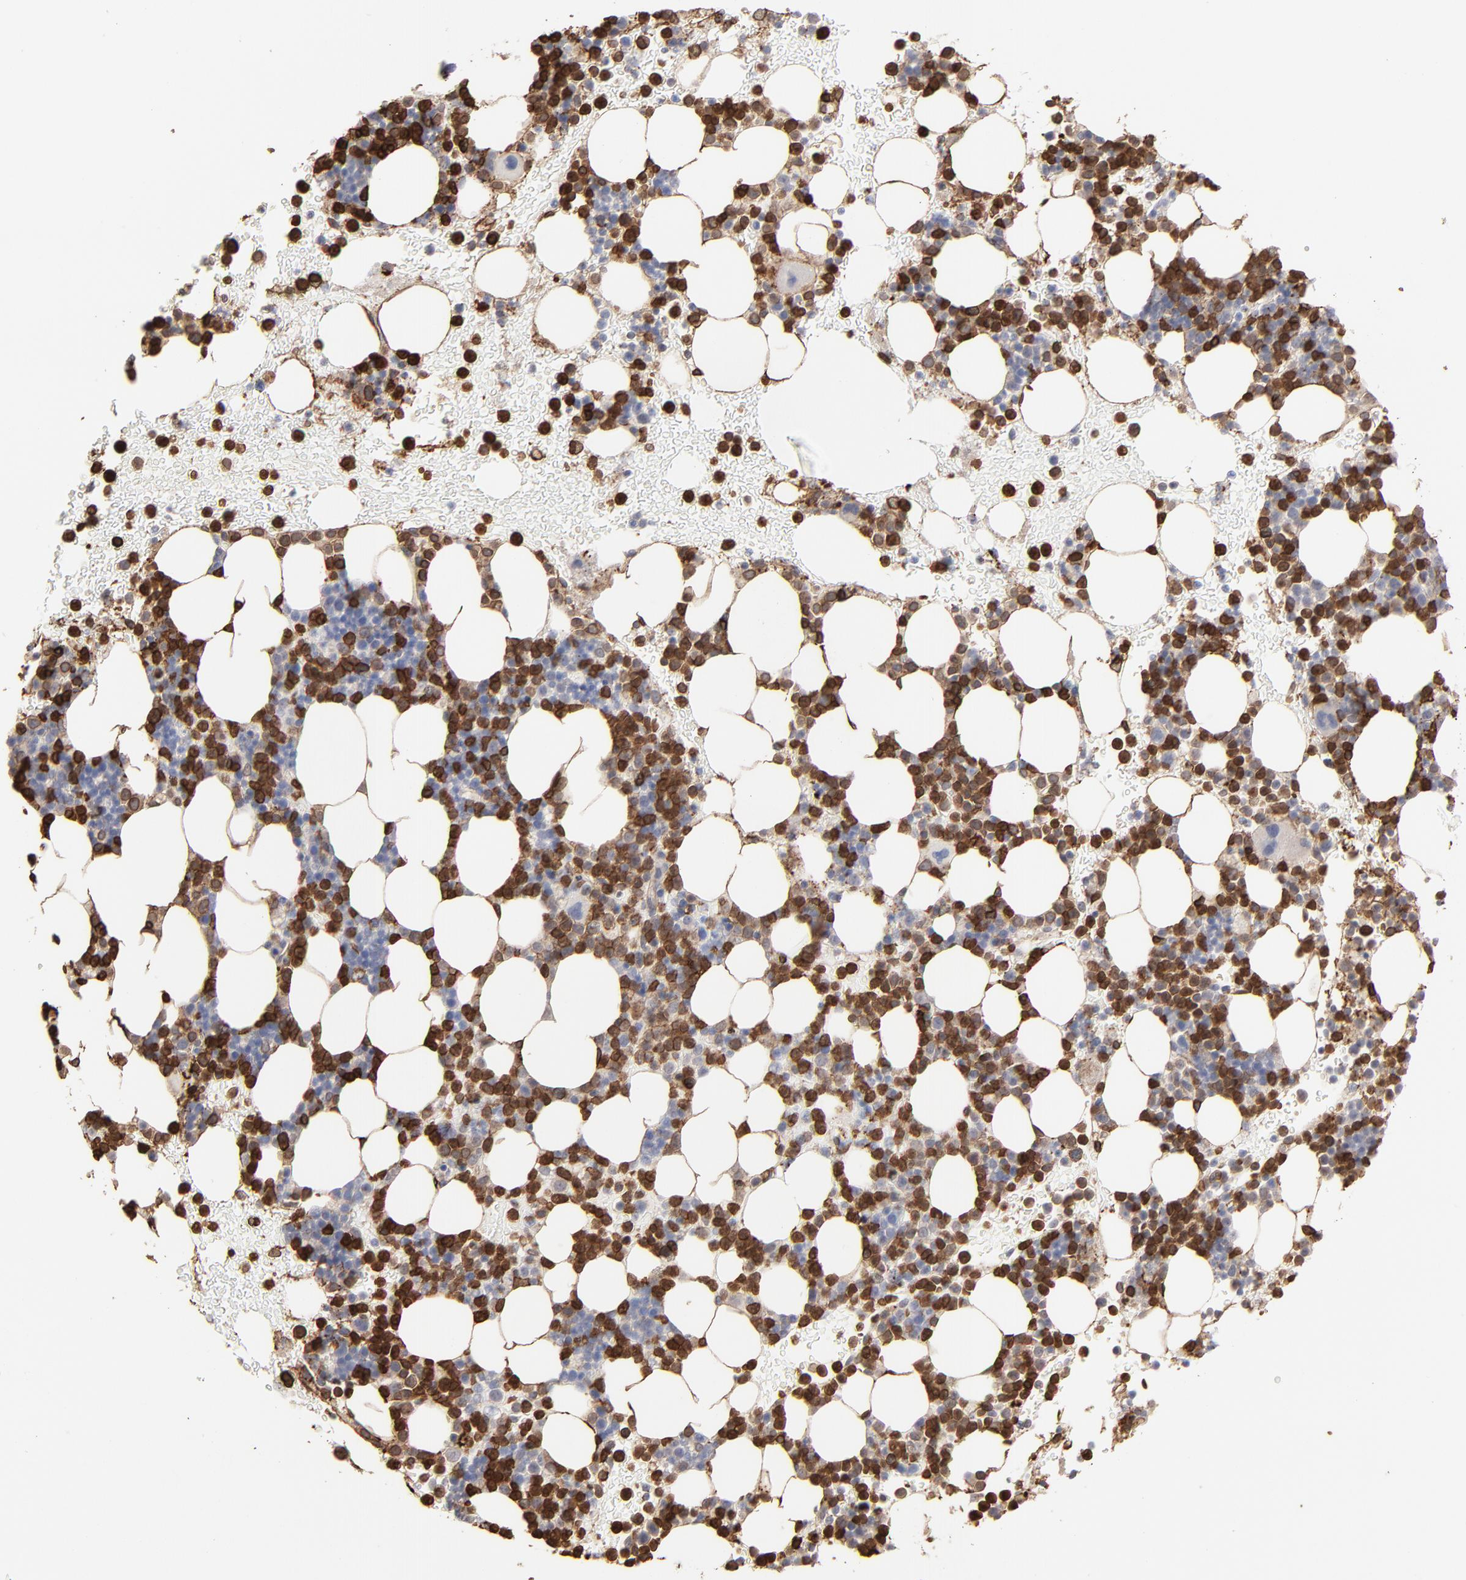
{"staining": {"intensity": "strong", "quantity": "25%-75%", "location": "cytoplasmic/membranous,nuclear"}, "tissue": "bone marrow", "cell_type": "Hematopoietic cells", "image_type": "normal", "snomed": [{"axis": "morphology", "description": "Normal tissue, NOS"}, {"axis": "topography", "description": "Bone marrow"}], "caption": "Immunohistochemical staining of normal bone marrow shows 25%-75% levels of strong cytoplasmic/membranous,nuclear protein positivity in approximately 25%-75% of hematopoietic cells.", "gene": "SLC6A14", "patient": {"sex": "male", "age": 17}}